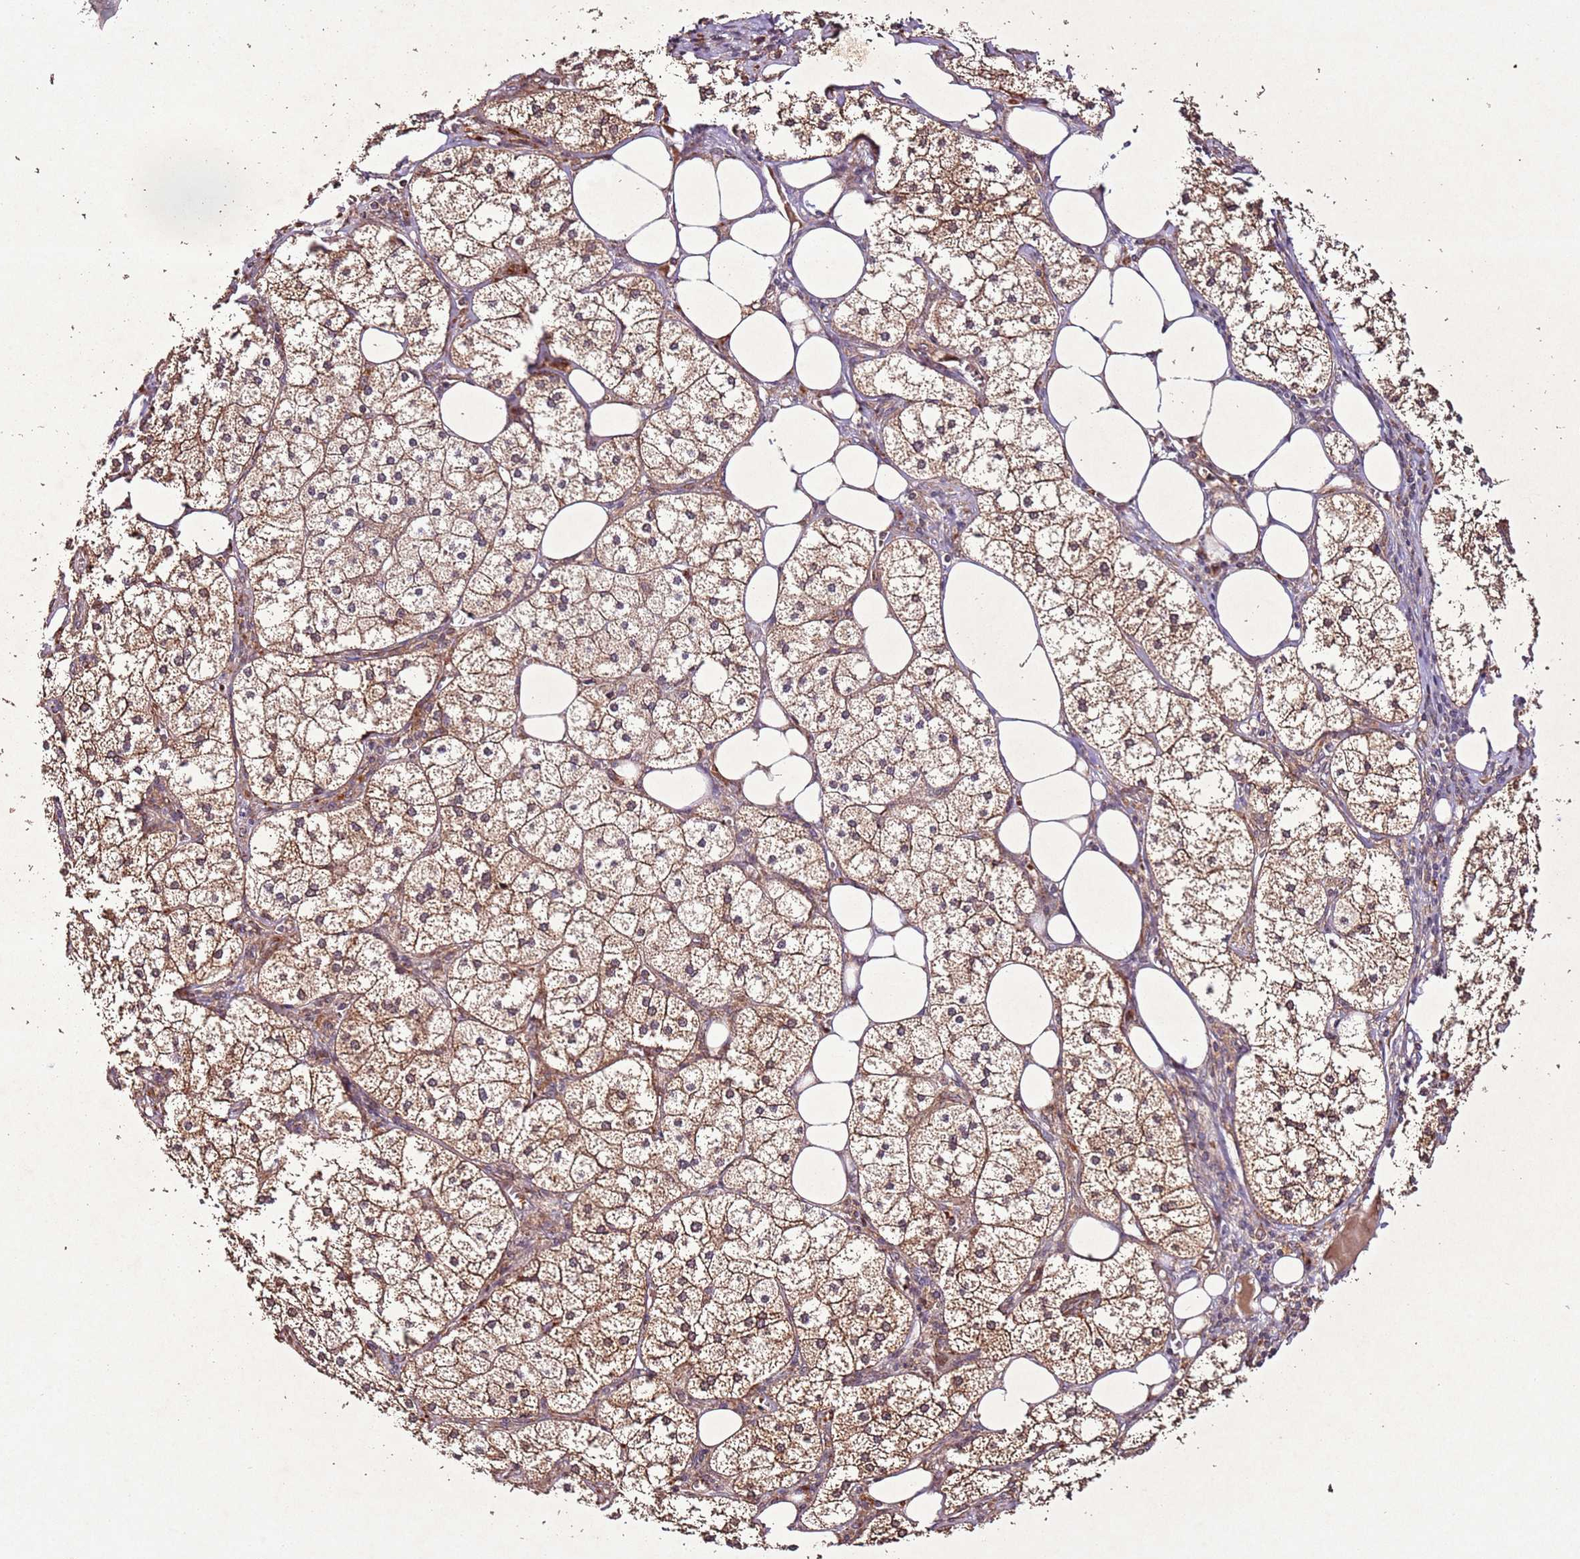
{"staining": {"intensity": "strong", "quantity": "25%-75%", "location": "cytoplasmic/membranous"}, "tissue": "adrenal gland", "cell_type": "Glandular cells", "image_type": "normal", "snomed": [{"axis": "morphology", "description": "Normal tissue, NOS"}, {"axis": "topography", "description": "Adrenal gland"}], "caption": "DAB (3,3'-diaminobenzidine) immunohistochemical staining of unremarkable adrenal gland shows strong cytoplasmic/membranous protein positivity in approximately 25%-75% of glandular cells. (DAB IHC with brightfield microscopy, high magnification).", "gene": "PTMA", "patient": {"sex": "female", "age": 61}}